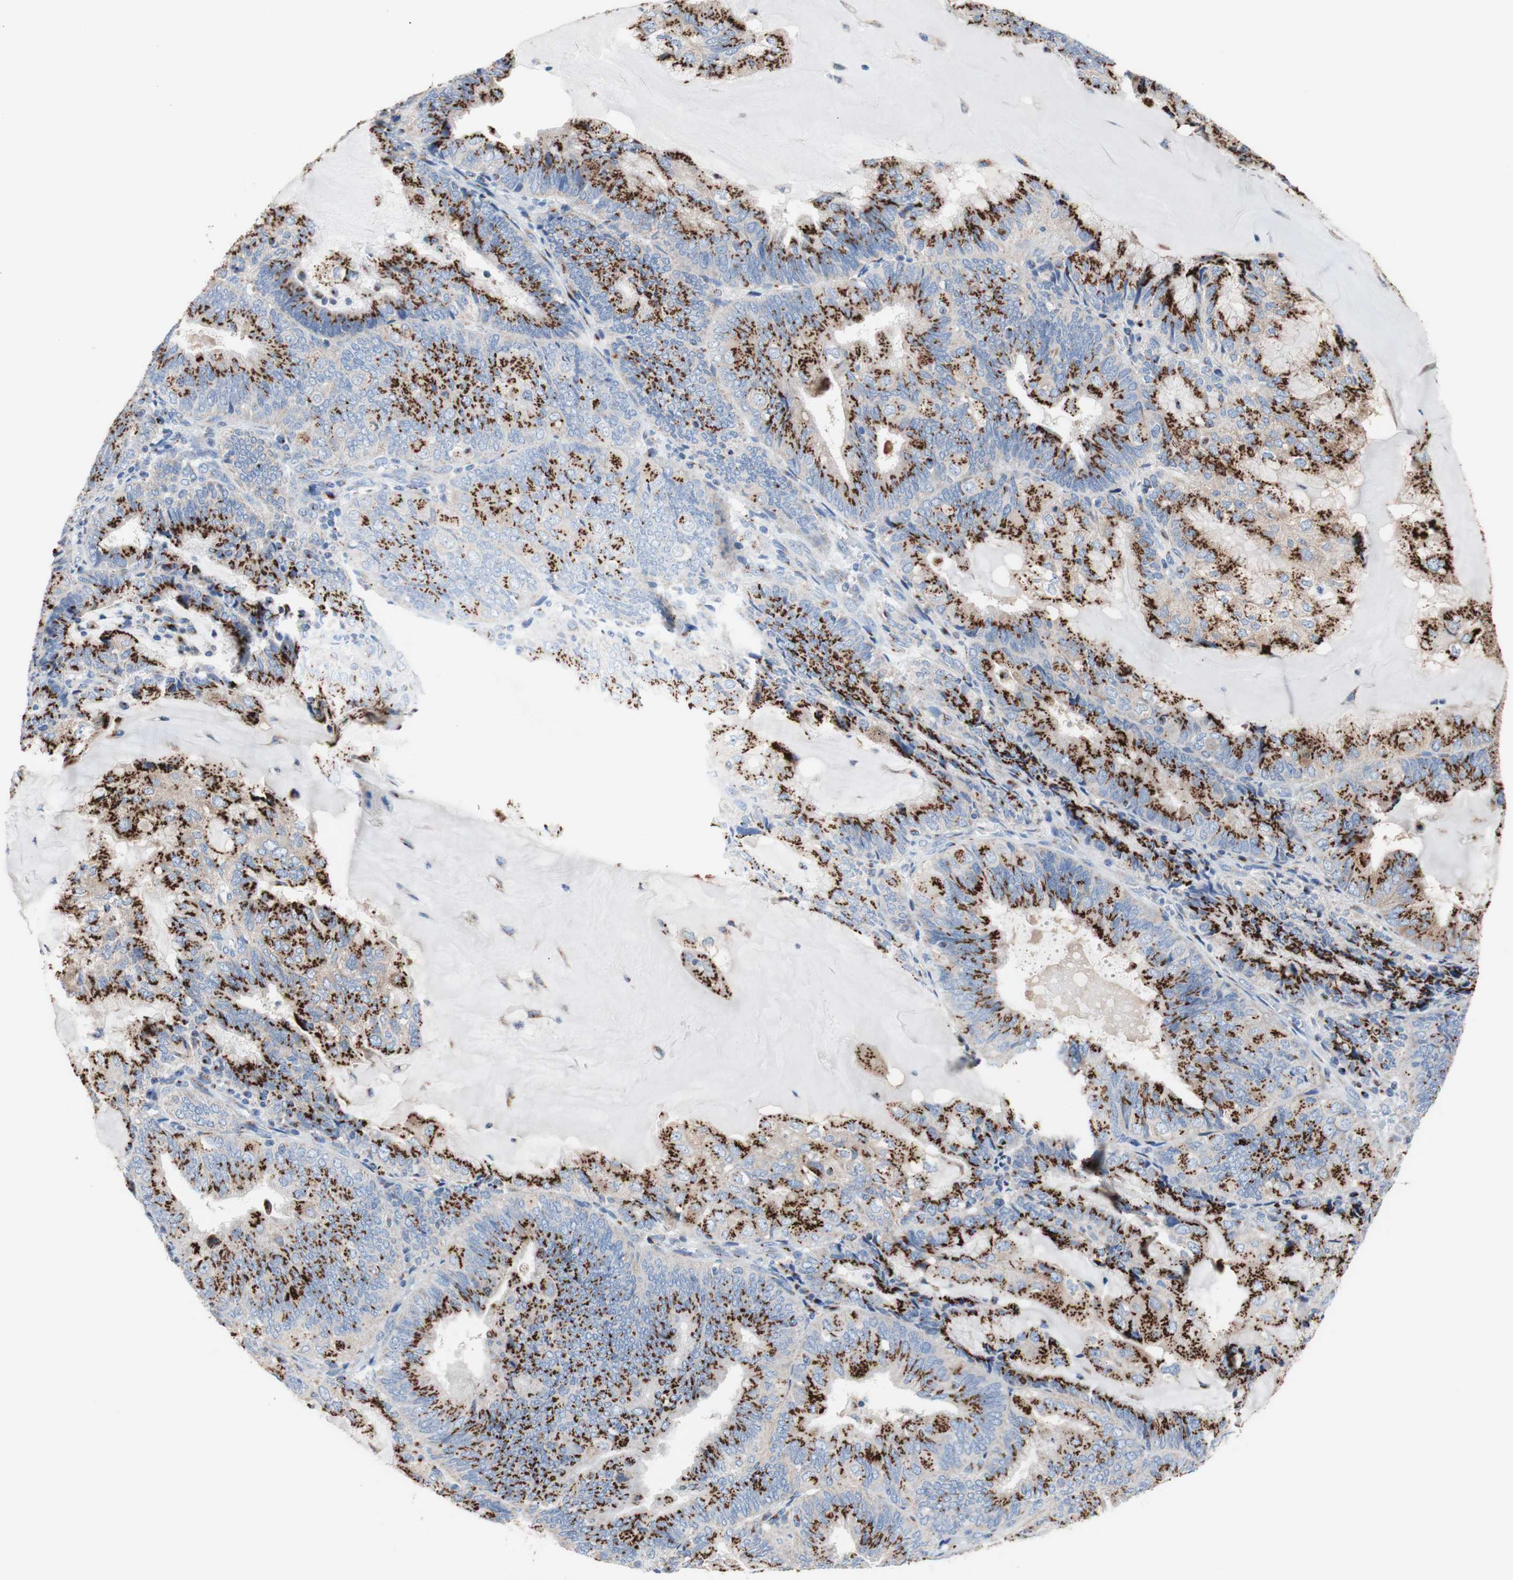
{"staining": {"intensity": "strong", "quantity": "25%-75%", "location": "cytoplasmic/membranous"}, "tissue": "endometrial cancer", "cell_type": "Tumor cells", "image_type": "cancer", "snomed": [{"axis": "morphology", "description": "Adenocarcinoma, NOS"}, {"axis": "topography", "description": "Endometrium"}], "caption": "Tumor cells show strong cytoplasmic/membranous expression in about 25%-75% of cells in endometrial adenocarcinoma. (Stains: DAB (3,3'-diaminobenzidine) in brown, nuclei in blue, Microscopy: brightfield microscopy at high magnification).", "gene": "GALNT2", "patient": {"sex": "female", "age": 81}}